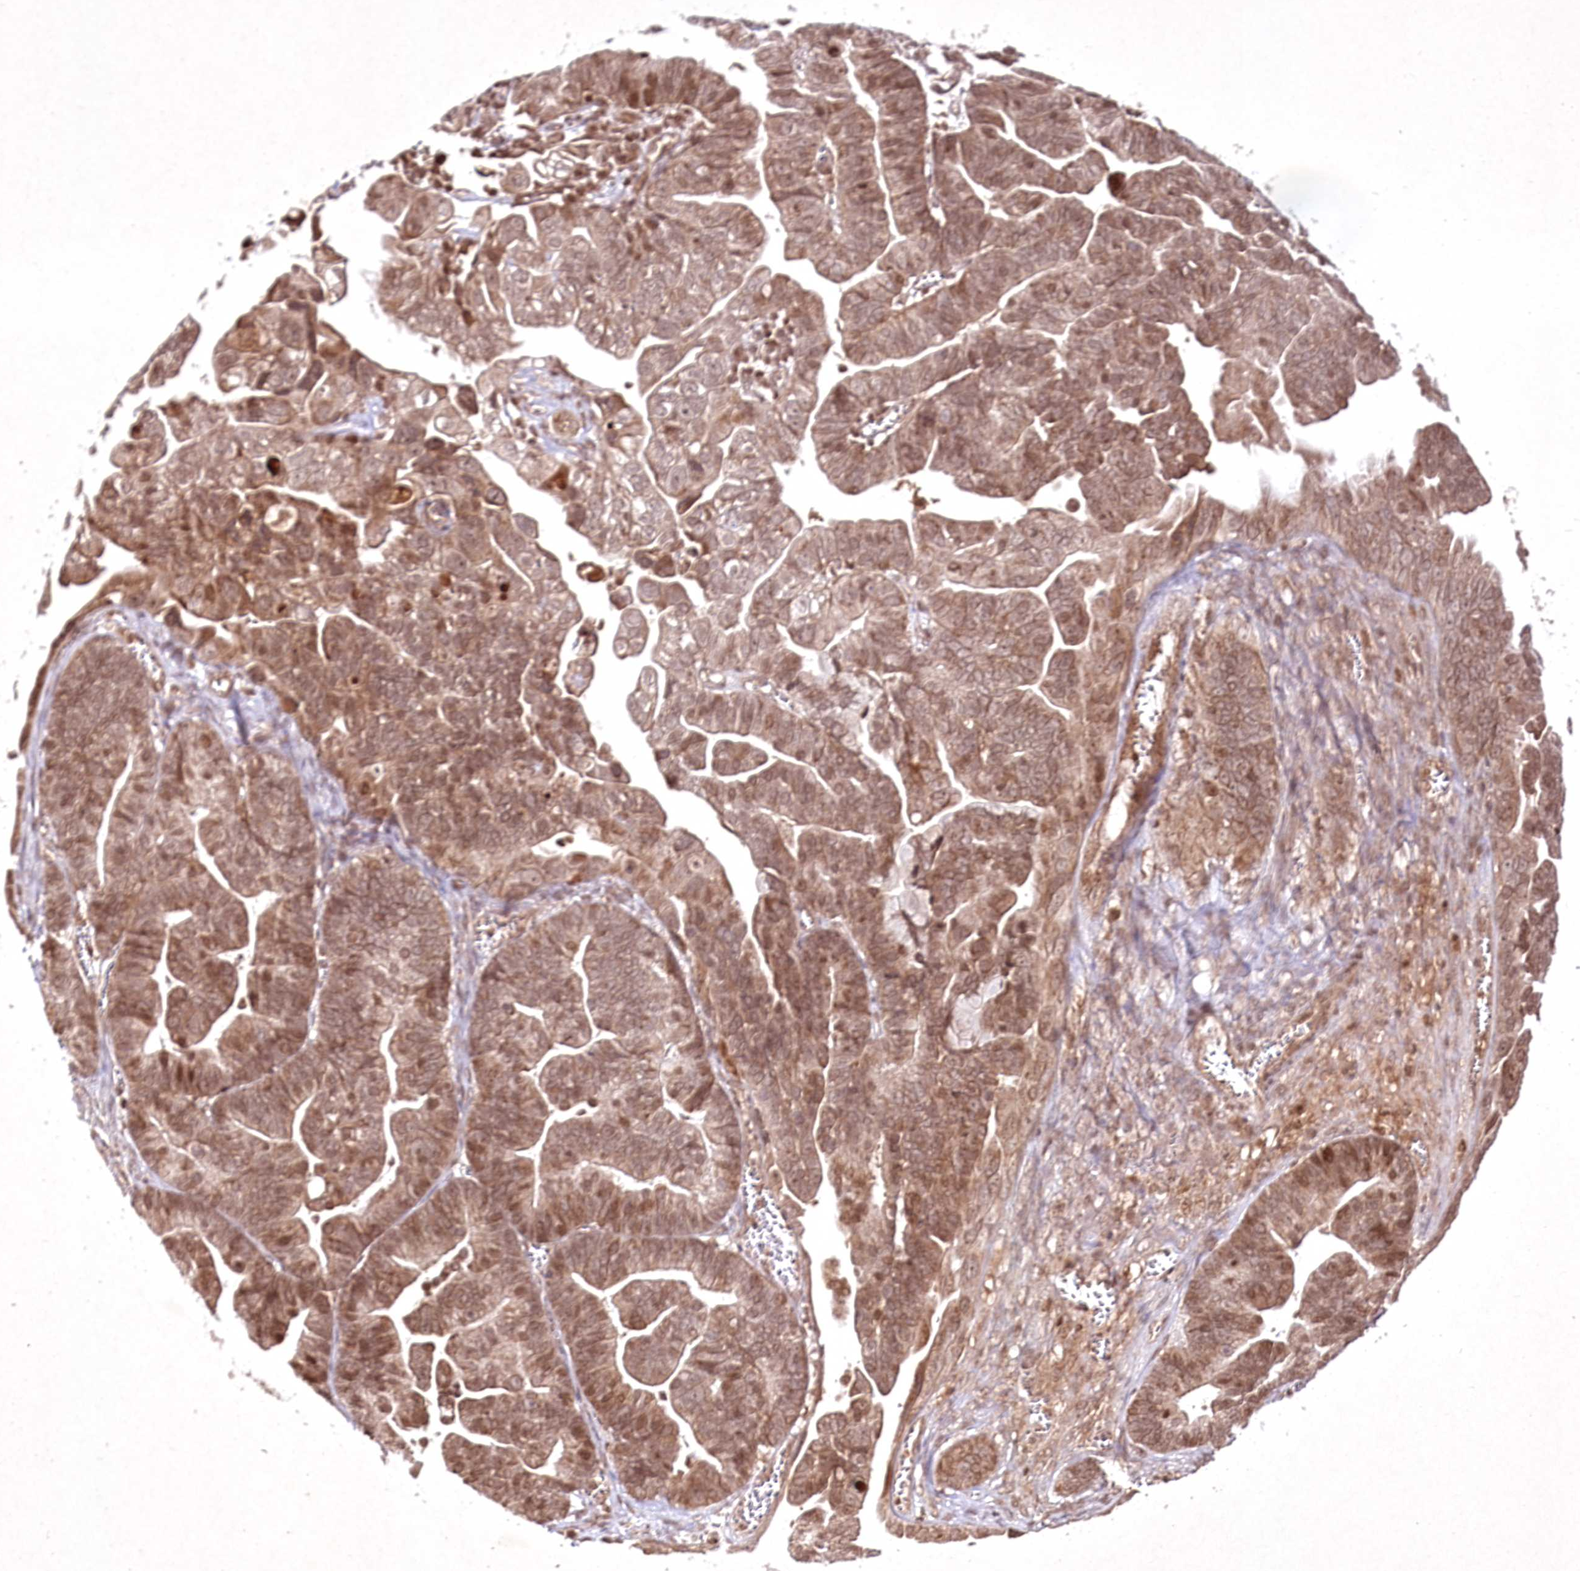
{"staining": {"intensity": "moderate", "quantity": ">75%", "location": "cytoplasmic/membranous,nuclear"}, "tissue": "ovarian cancer", "cell_type": "Tumor cells", "image_type": "cancer", "snomed": [{"axis": "morphology", "description": "Cystadenocarcinoma, serous, NOS"}, {"axis": "topography", "description": "Ovary"}], "caption": "Human ovarian cancer stained with a brown dye reveals moderate cytoplasmic/membranous and nuclear positive staining in approximately >75% of tumor cells.", "gene": "CARM1", "patient": {"sex": "female", "age": 56}}